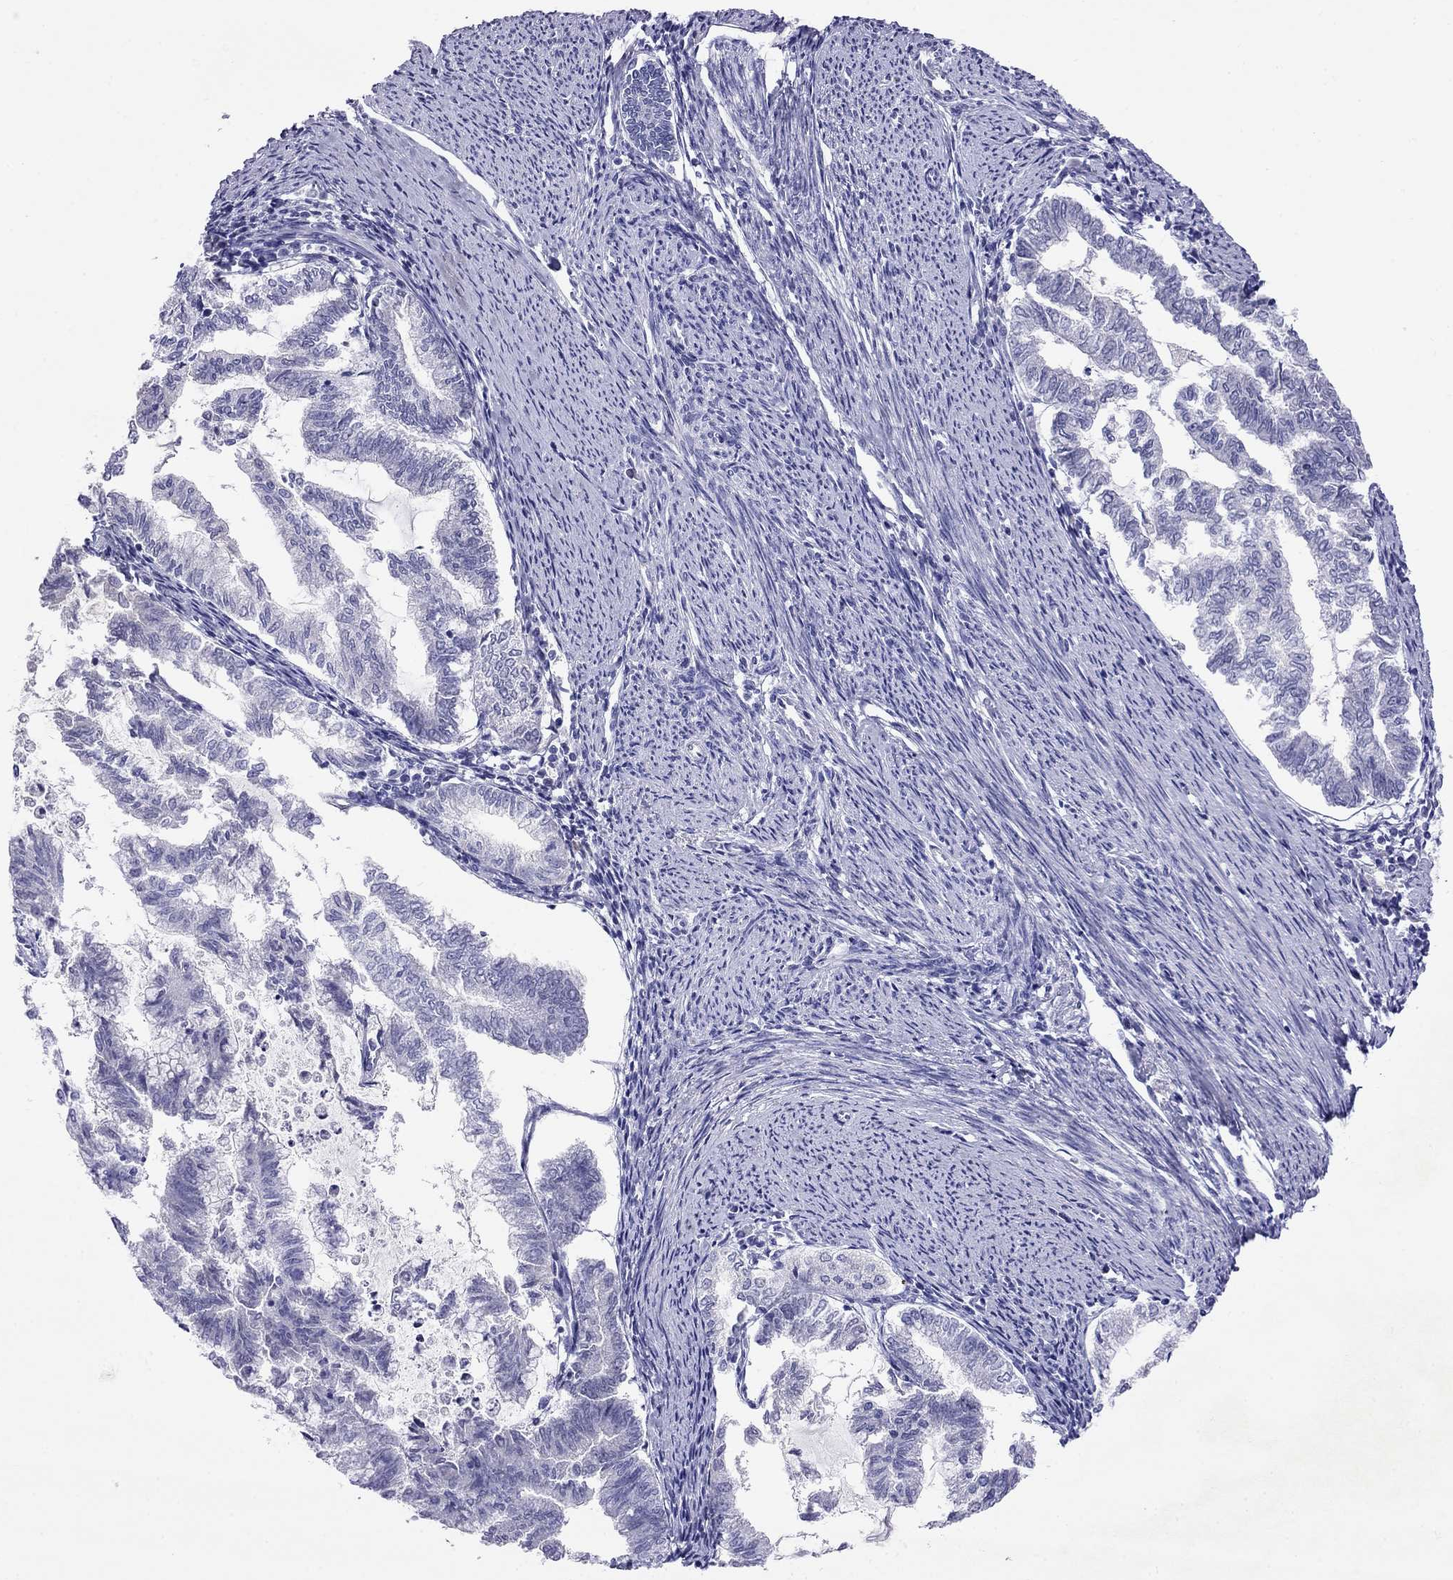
{"staining": {"intensity": "negative", "quantity": "none", "location": "none"}, "tissue": "endometrial cancer", "cell_type": "Tumor cells", "image_type": "cancer", "snomed": [{"axis": "morphology", "description": "Adenocarcinoma, NOS"}, {"axis": "topography", "description": "Endometrium"}], "caption": "Immunohistochemical staining of human endometrial adenocarcinoma shows no significant expression in tumor cells.", "gene": "CAPNS2", "patient": {"sex": "female", "age": 79}}